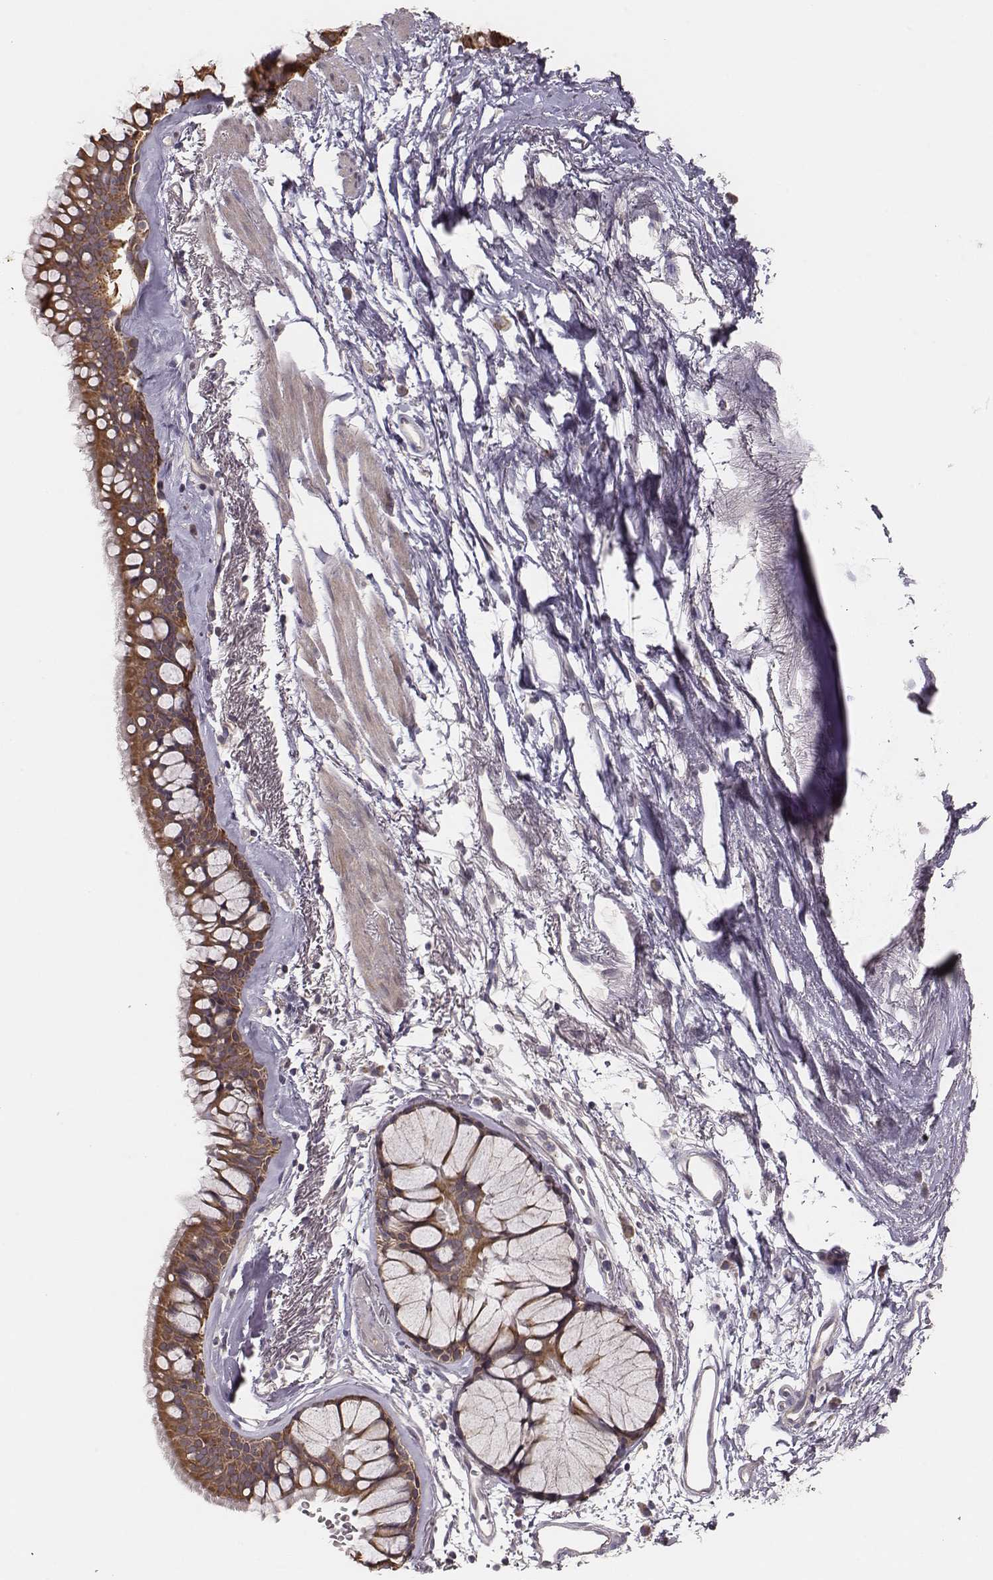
{"staining": {"intensity": "moderate", "quantity": ">75%", "location": "cytoplasmic/membranous"}, "tissue": "bronchus", "cell_type": "Respiratory epithelial cells", "image_type": "normal", "snomed": [{"axis": "morphology", "description": "Normal tissue, NOS"}, {"axis": "morphology", "description": "Squamous cell carcinoma, NOS"}, {"axis": "topography", "description": "Cartilage tissue"}, {"axis": "topography", "description": "Bronchus"}], "caption": "Respiratory epithelial cells demonstrate medium levels of moderate cytoplasmic/membranous expression in about >75% of cells in unremarkable bronchus. (DAB IHC, brown staining for protein, blue staining for nuclei).", "gene": "HAVCR1", "patient": {"sex": "male", "age": 72}}